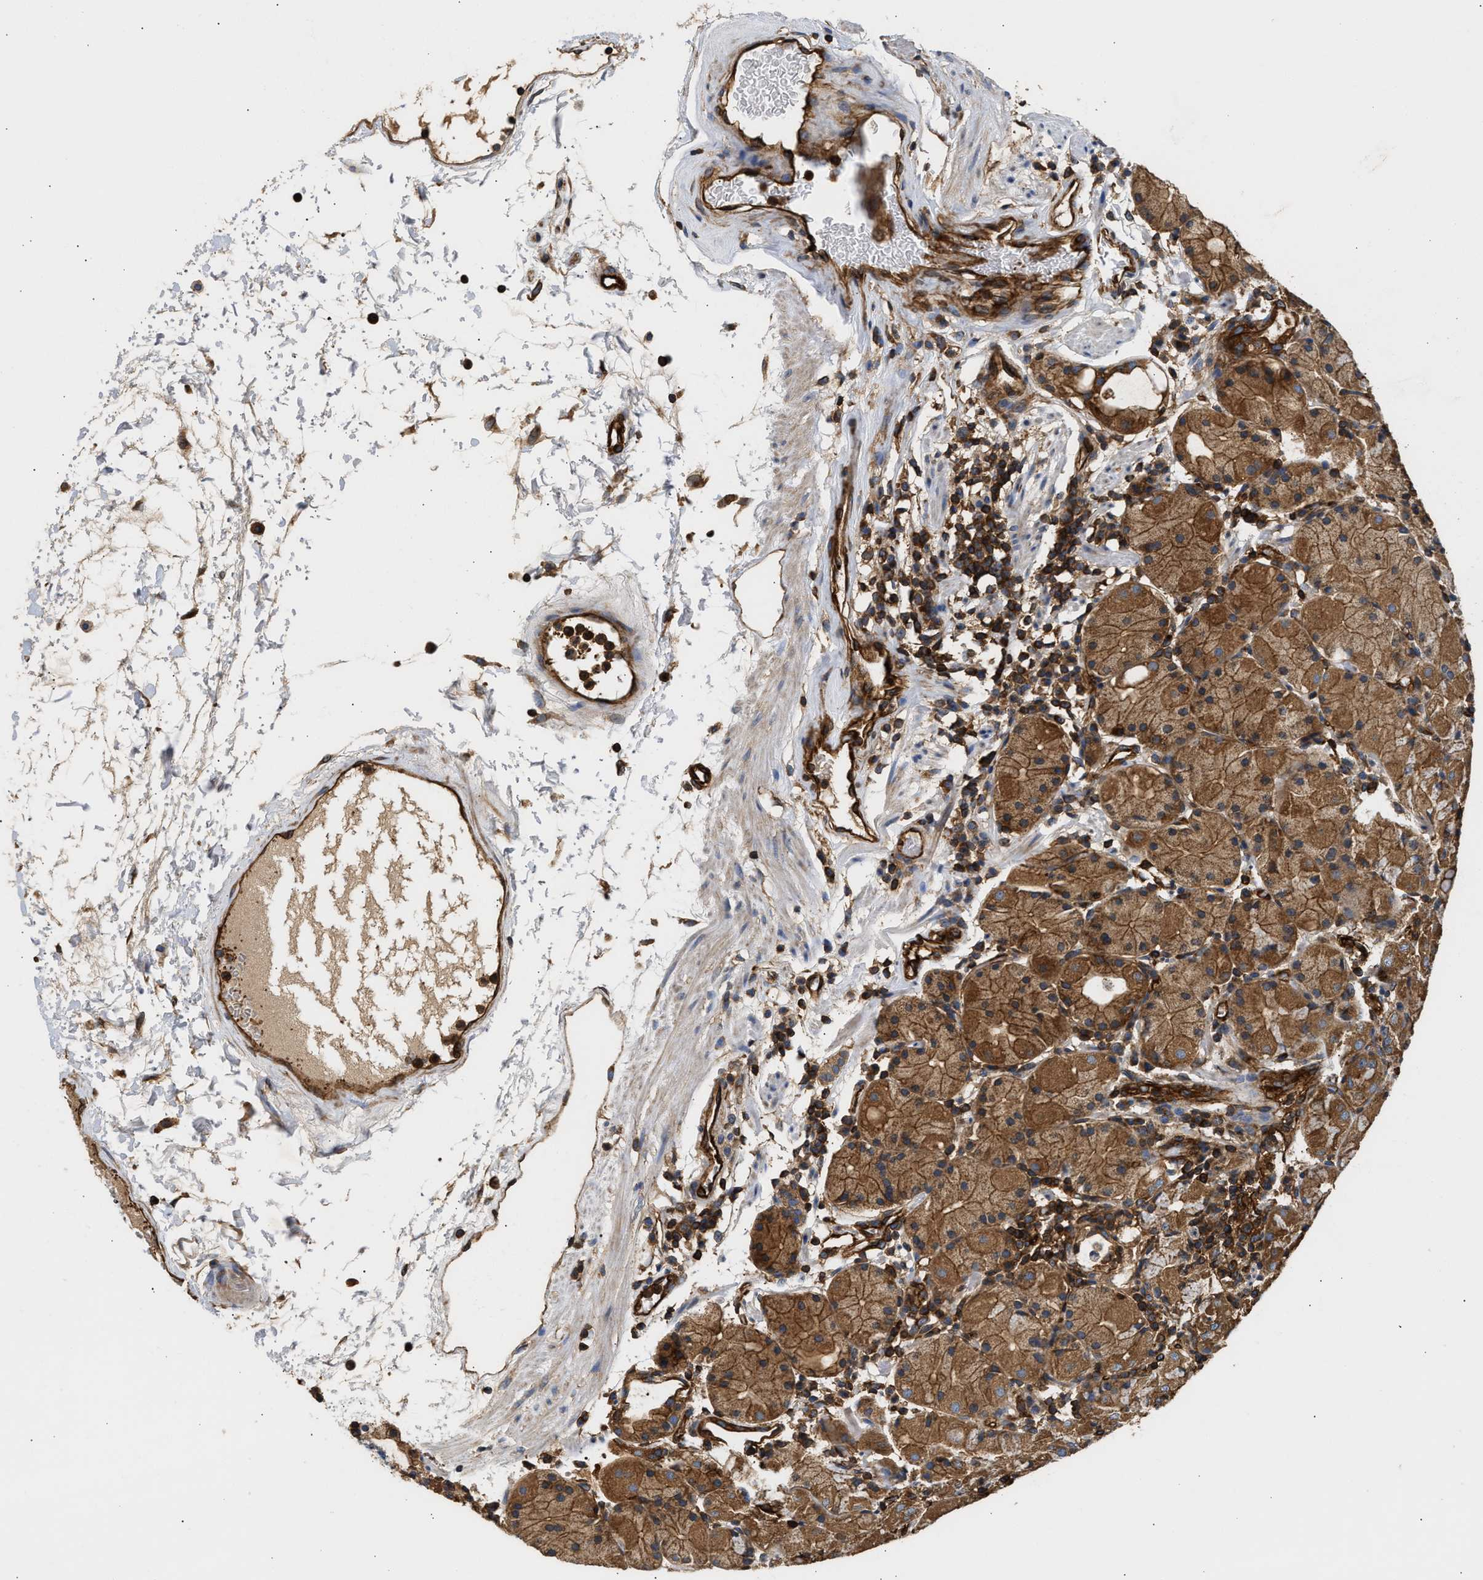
{"staining": {"intensity": "strong", "quantity": ">75%", "location": "cytoplasmic/membranous"}, "tissue": "stomach", "cell_type": "Glandular cells", "image_type": "normal", "snomed": [{"axis": "morphology", "description": "Normal tissue, NOS"}, {"axis": "topography", "description": "Stomach"}, {"axis": "topography", "description": "Stomach, lower"}], "caption": "This histopathology image shows normal stomach stained with IHC to label a protein in brown. The cytoplasmic/membranous of glandular cells show strong positivity for the protein. Nuclei are counter-stained blue.", "gene": "SAMD9L", "patient": {"sex": "female", "age": 75}}